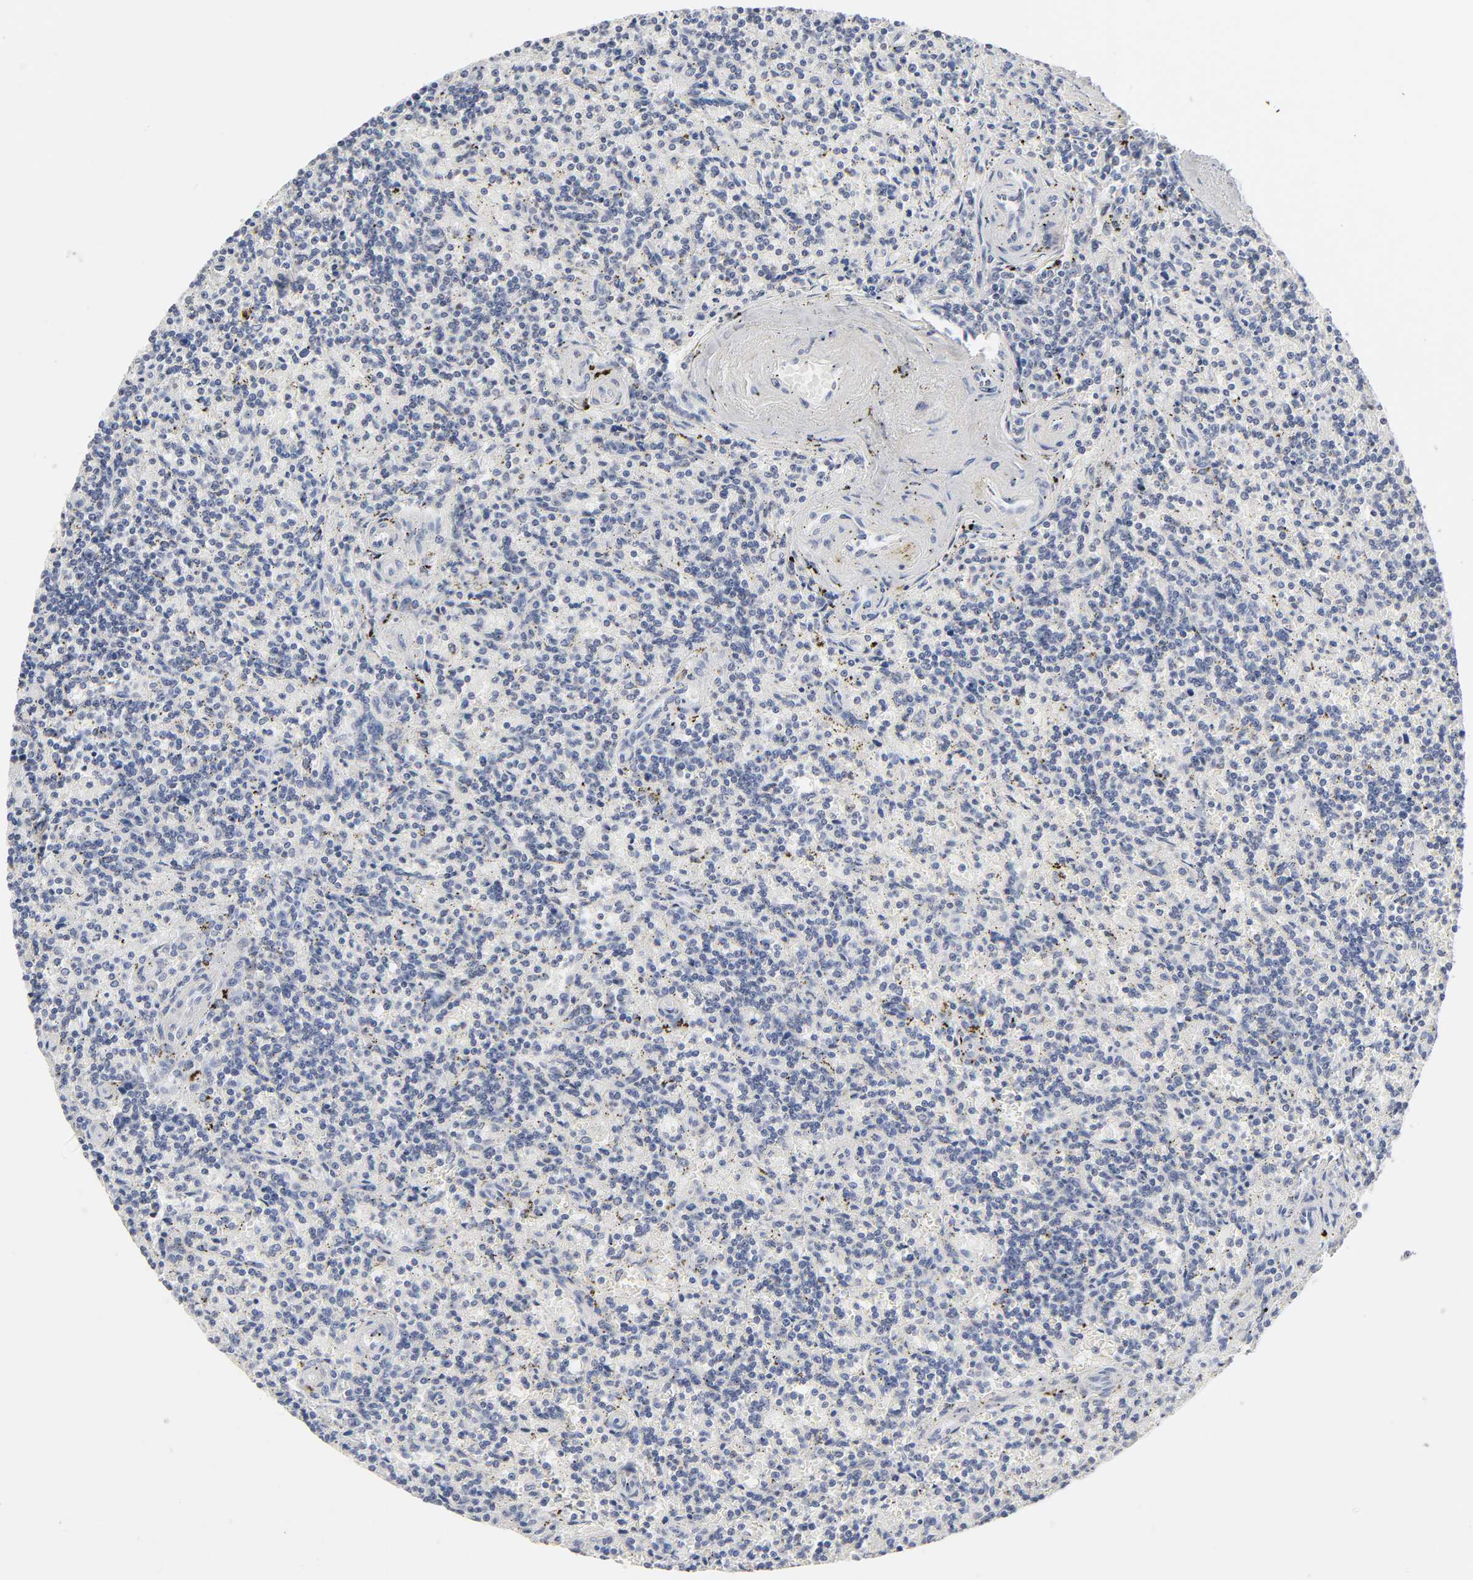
{"staining": {"intensity": "negative", "quantity": "none", "location": "none"}, "tissue": "lymphoma", "cell_type": "Tumor cells", "image_type": "cancer", "snomed": [{"axis": "morphology", "description": "Malignant lymphoma, non-Hodgkin's type, Low grade"}, {"axis": "topography", "description": "Spleen"}], "caption": "A photomicrograph of lymphoma stained for a protein reveals no brown staining in tumor cells. (DAB immunohistochemistry (IHC), high magnification).", "gene": "HNF4A", "patient": {"sex": "male", "age": 73}}